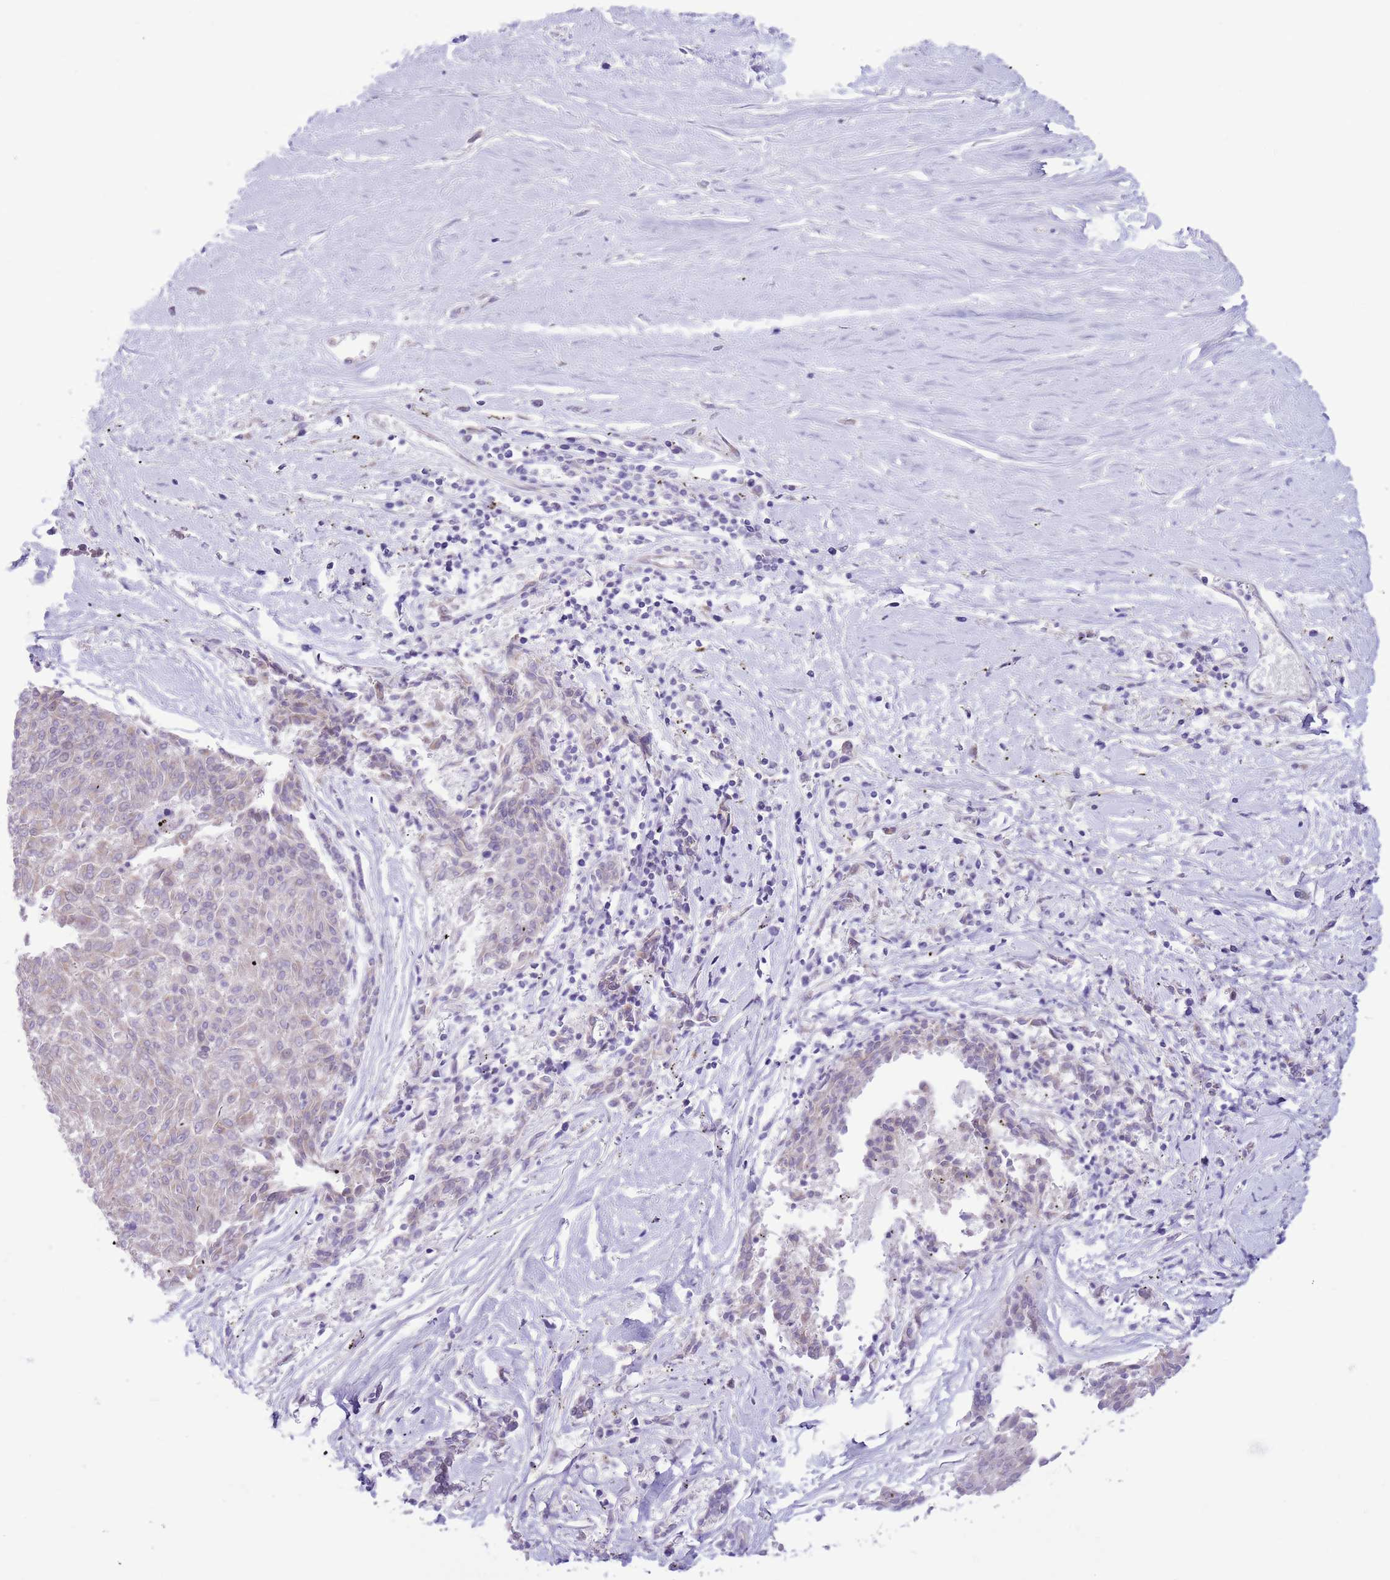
{"staining": {"intensity": "weak", "quantity": "<25%", "location": "cytoplasmic/membranous"}, "tissue": "melanoma", "cell_type": "Tumor cells", "image_type": "cancer", "snomed": [{"axis": "morphology", "description": "Malignant melanoma, NOS"}, {"axis": "topography", "description": "Skin"}], "caption": "This is an immunohistochemistry photomicrograph of melanoma. There is no positivity in tumor cells.", "gene": "OAZ2", "patient": {"sex": "female", "age": 72}}